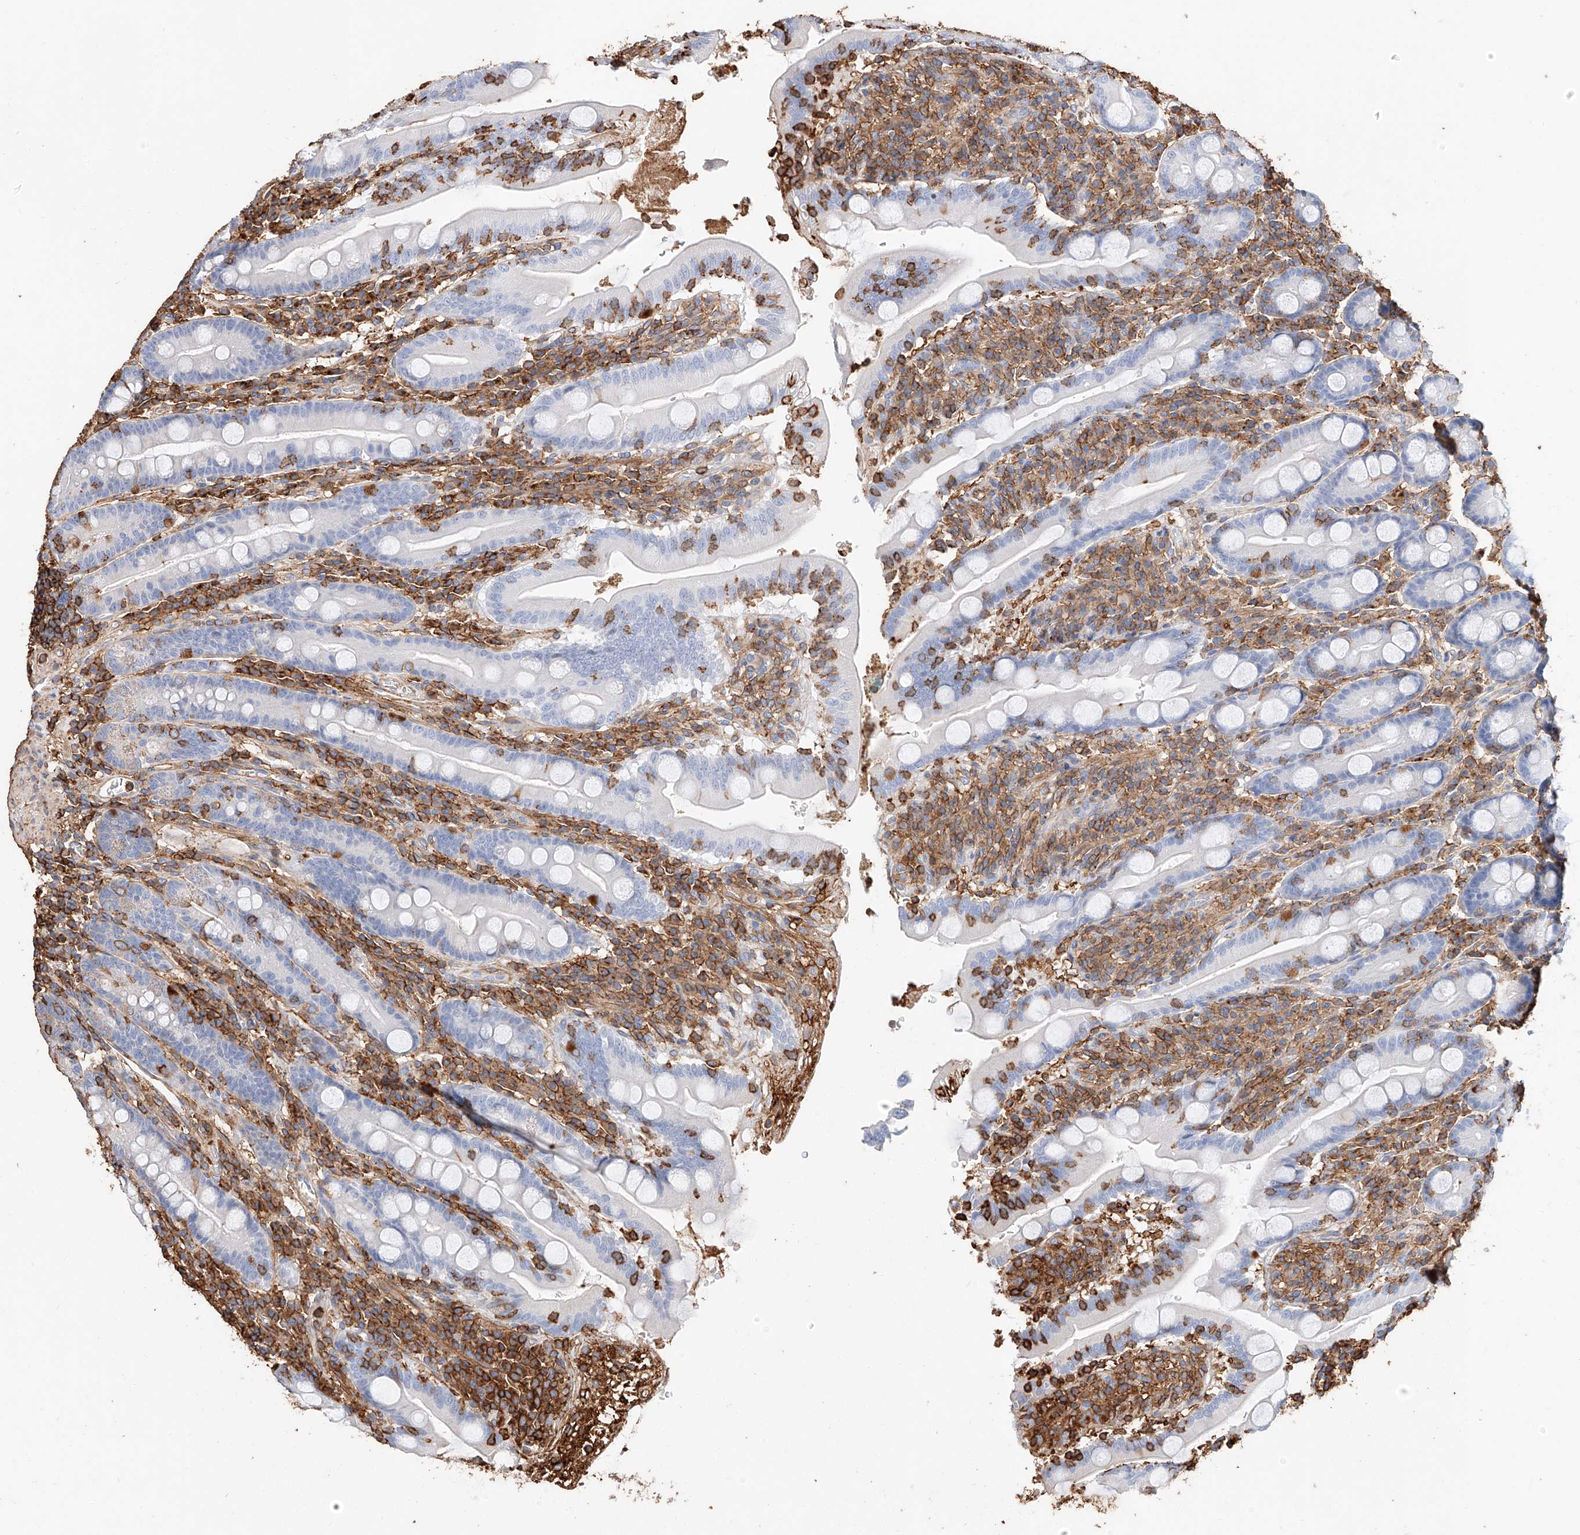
{"staining": {"intensity": "negative", "quantity": "none", "location": "none"}, "tissue": "duodenum", "cell_type": "Glandular cells", "image_type": "normal", "snomed": [{"axis": "morphology", "description": "Normal tissue, NOS"}, {"axis": "topography", "description": "Duodenum"}], "caption": "DAB immunohistochemical staining of normal duodenum shows no significant staining in glandular cells.", "gene": "WFS1", "patient": {"sex": "male", "age": 35}}